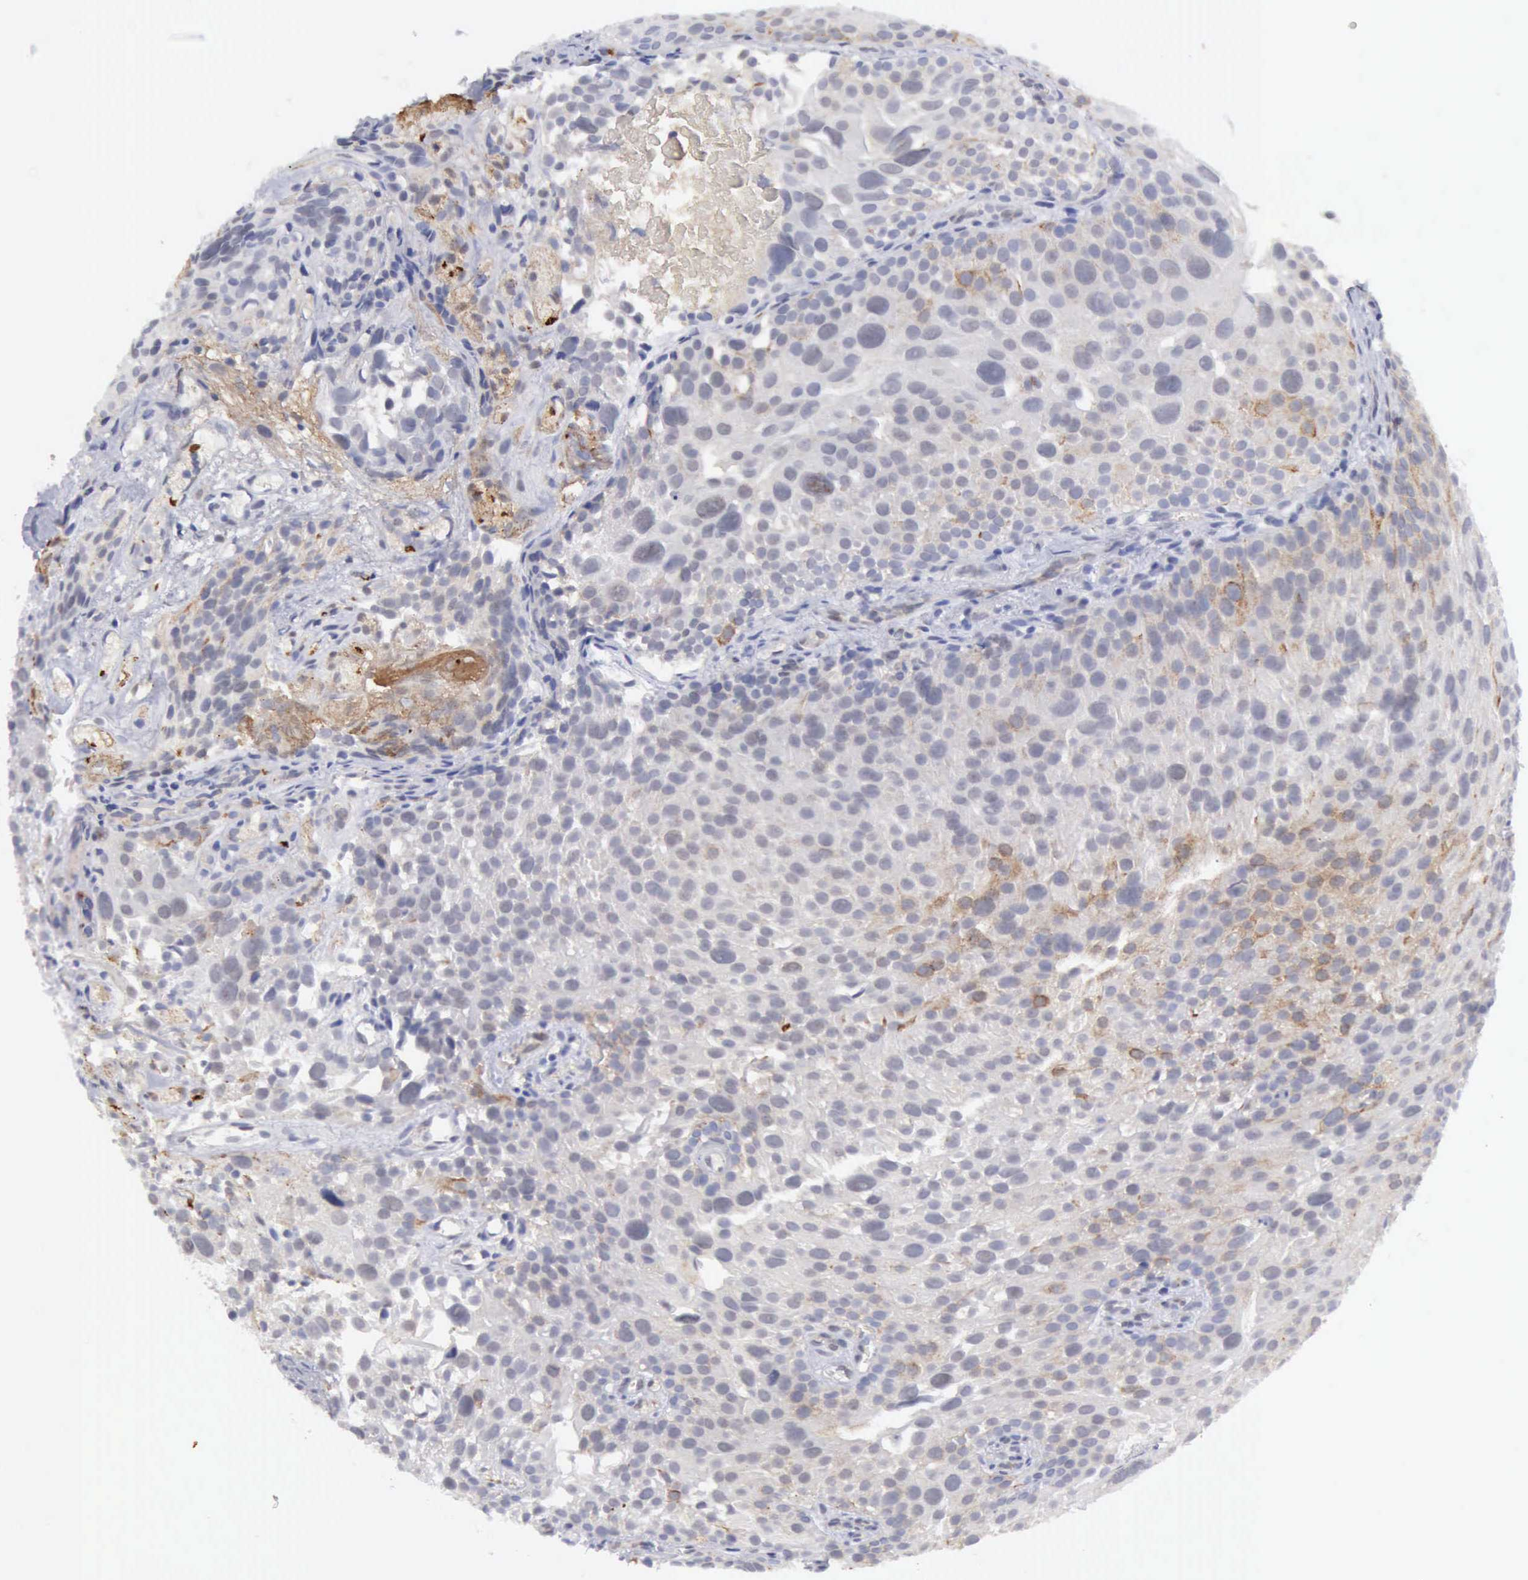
{"staining": {"intensity": "negative", "quantity": "none", "location": "none"}, "tissue": "urothelial cancer", "cell_type": "Tumor cells", "image_type": "cancer", "snomed": [{"axis": "morphology", "description": "Urothelial carcinoma, High grade"}, {"axis": "topography", "description": "Urinary bladder"}], "caption": "Tumor cells show no significant expression in high-grade urothelial carcinoma. The staining is performed using DAB brown chromogen with nuclei counter-stained in using hematoxylin.", "gene": "TFRC", "patient": {"sex": "female", "age": 78}}